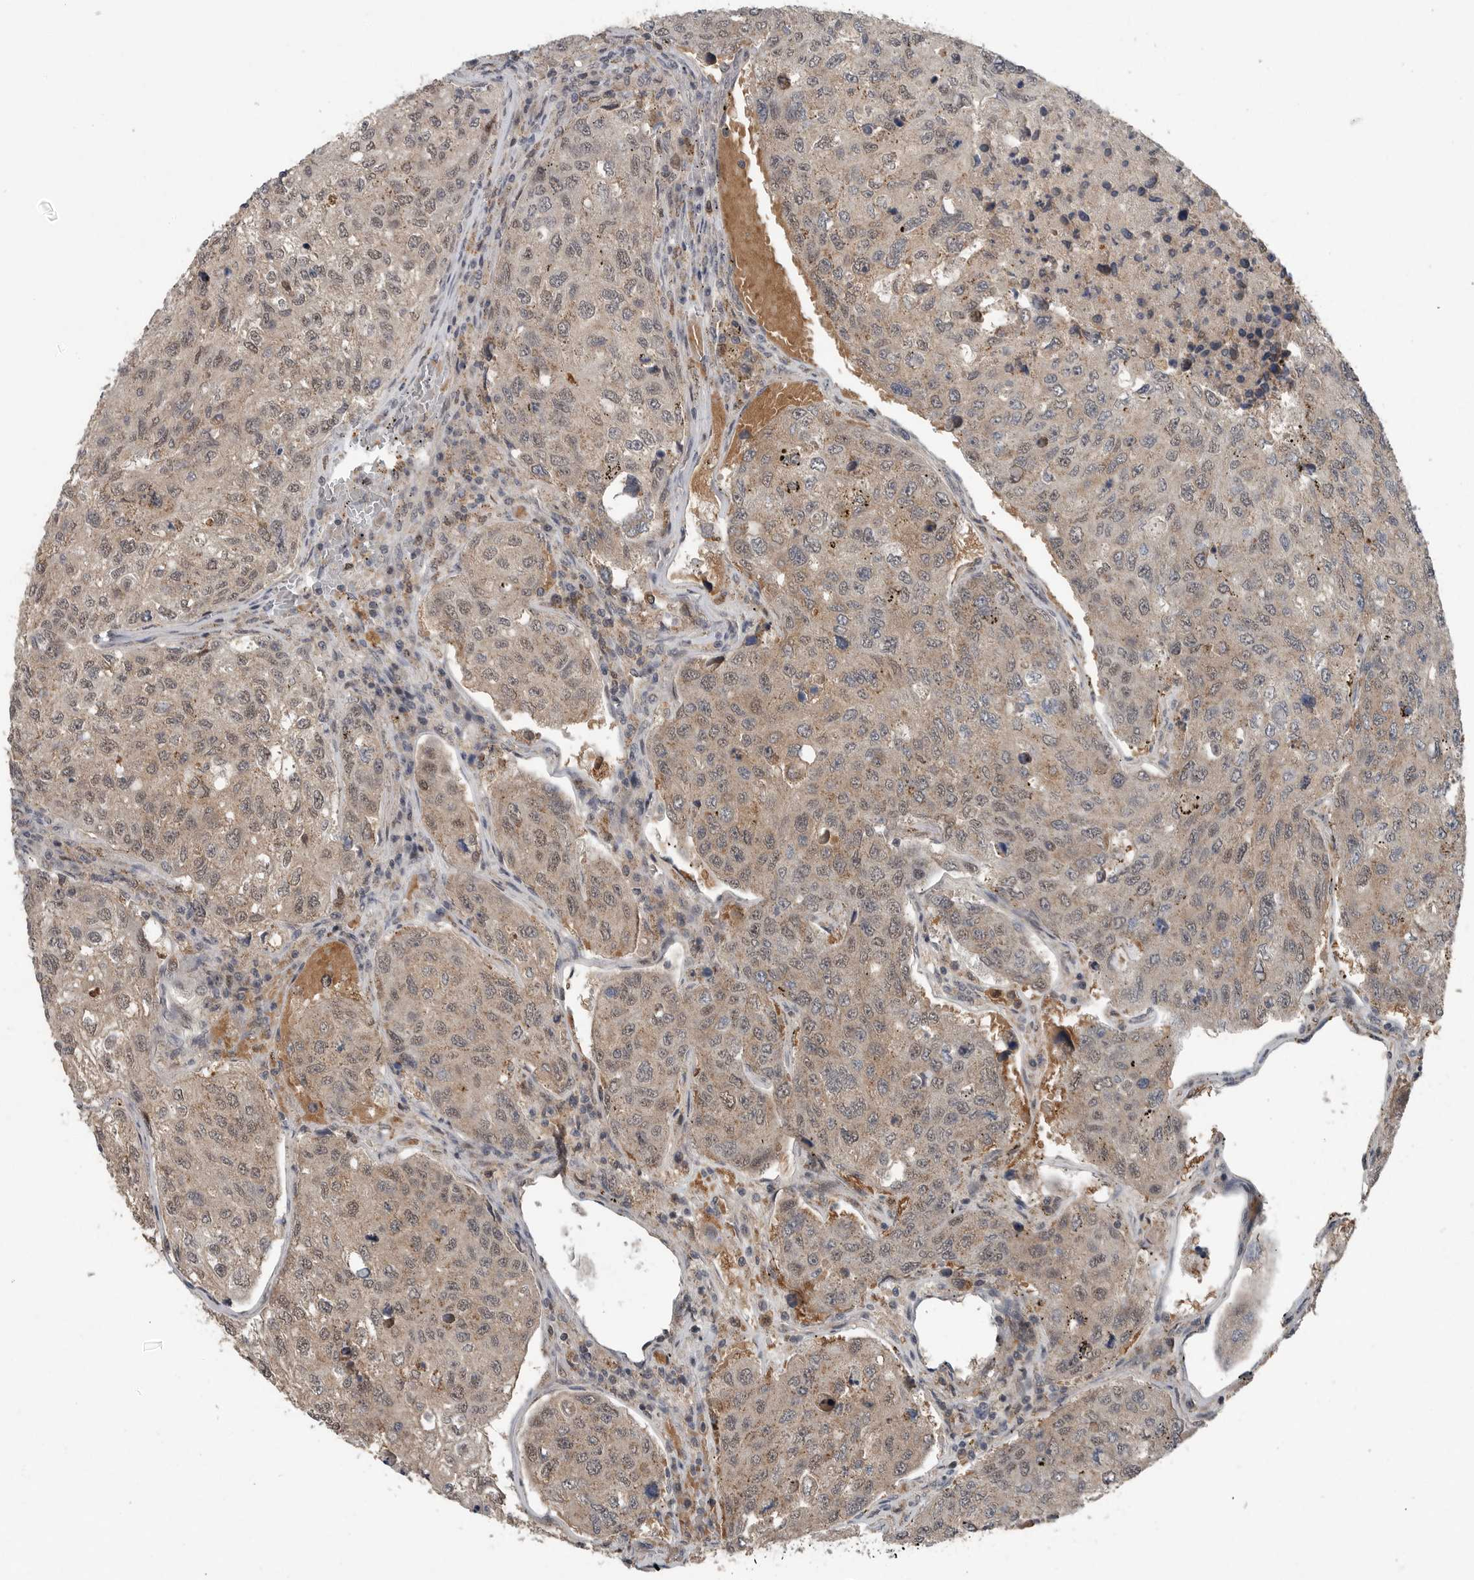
{"staining": {"intensity": "weak", "quantity": ">75%", "location": "cytoplasmic/membranous,nuclear"}, "tissue": "urothelial cancer", "cell_type": "Tumor cells", "image_type": "cancer", "snomed": [{"axis": "morphology", "description": "Urothelial carcinoma, High grade"}, {"axis": "topography", "description": "Lymph node"}, {"axis": "topography", "description": "Urinary bladder"}], "caption": "A brown stain highlights weak cytoplasmic/membranous and nuclear positivity of a protein in high-grade urothelial carcinoma tumor cells.", "gene": "SCP2", "patient": {"sex": "male", "age": 51}}